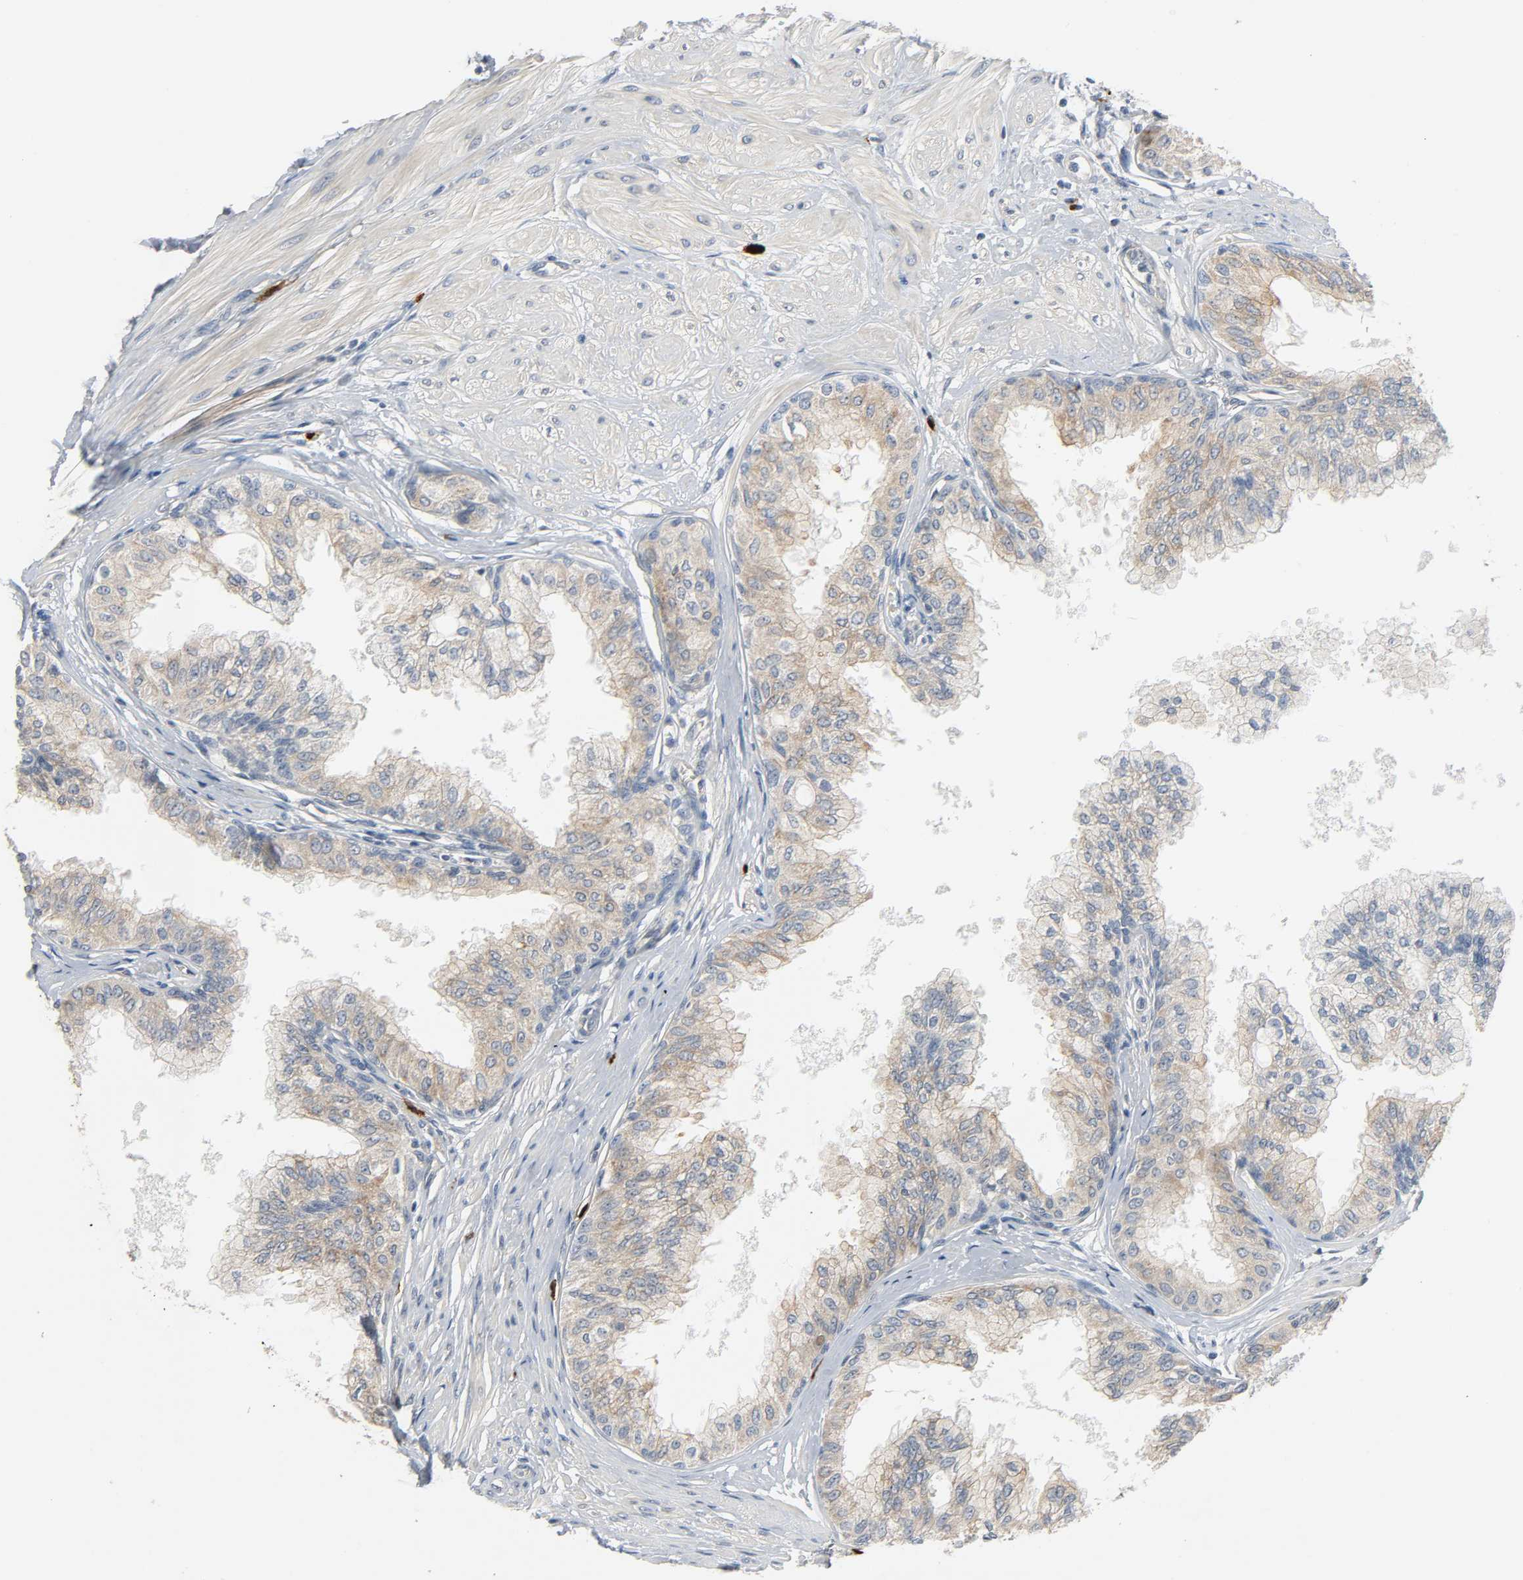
{"staining": {"intensity": "weak", "quantity": ">75%", "location": "cytoplasmic/membranous"}, "tissue": "prostate", "cell_type": "Glandular cells", "image_type": "normal", "snomed": [{"axis": "morphology", "description": "Normal tissue, NOS"}, {"axis": "topography", "description": "Prostate"}, {"axis": "topography", "description": "Seminal veicle"}], "caption": "IHC staining of normal prostate, which reveals low levels of weak cytoplasmic/membranous staining in approximately >75% of glandular cells indicating weak cytoplasmic/membranous protein positivity. The staining was performed using DAB (3,3'-diaminobenzidine) (brown) for protein detection and nuclei were counterstained in hematoxylin (blue).", "gene": "LIMCH1", "patient": {"sex": "male", "age": 60}}